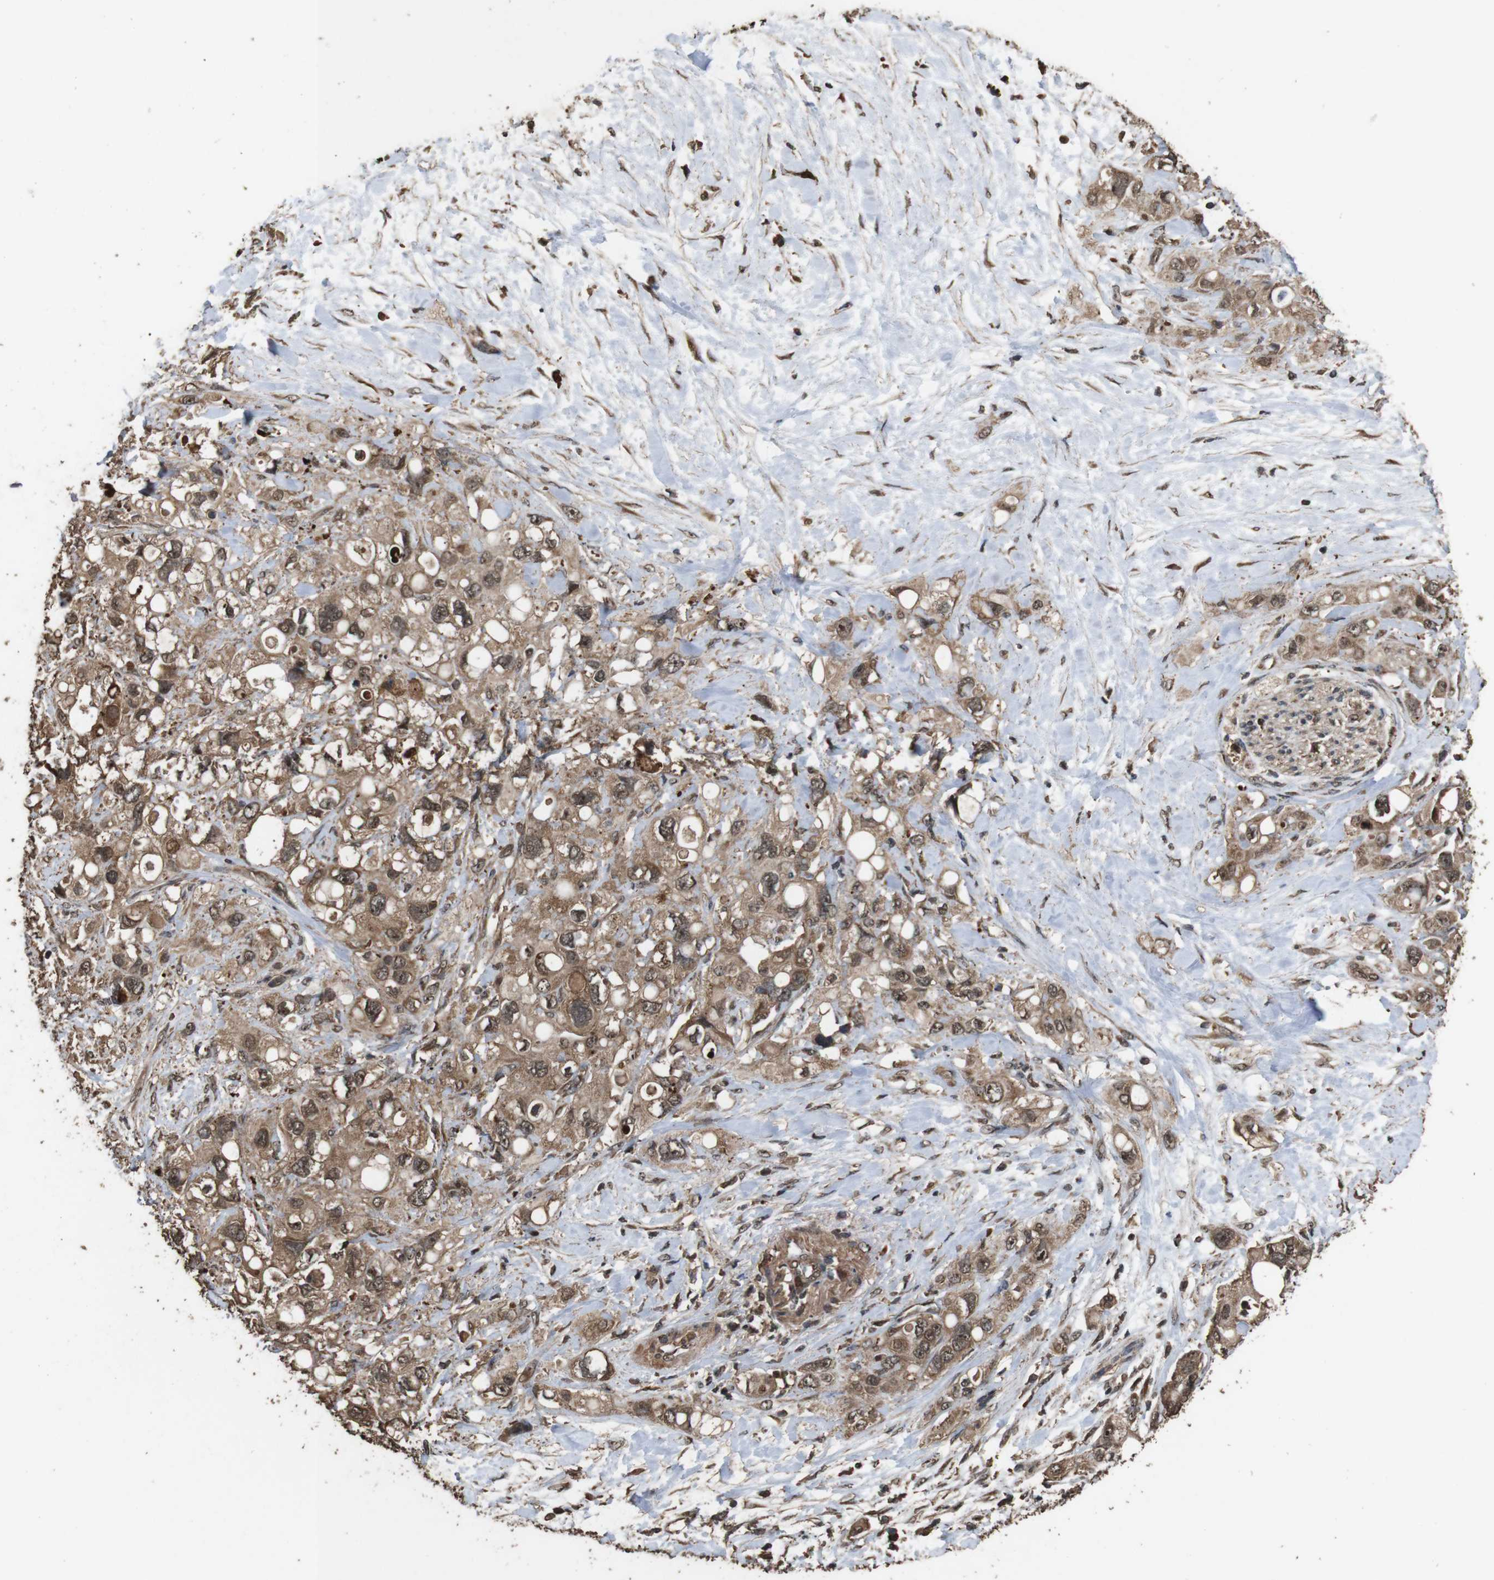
{"staining": {"intensity": "moderate", "quantity": ">75%", "location": "cytoplasmic/membranous,nuclear"}, "tissue": "pancreatic cancer", "cell_type": "Tumor cells", "image_type": "cancer", "snomed": [{"axis": "morphology", "description": "Adenocarcinoma, NOS"}, {"axis": "topography", "description": "Pancreas"}], "caption": "DAB (3,3'-diaminobenzidine) immunohistochemical staining of human pancreatic adenocarcinoma exhibits moderate cytoplasmic/membranous and nuclear protein positivity in about >75% of tumor cells.", "gene": "RRAS2", "patient": {"sex": "female", "age": 56}}